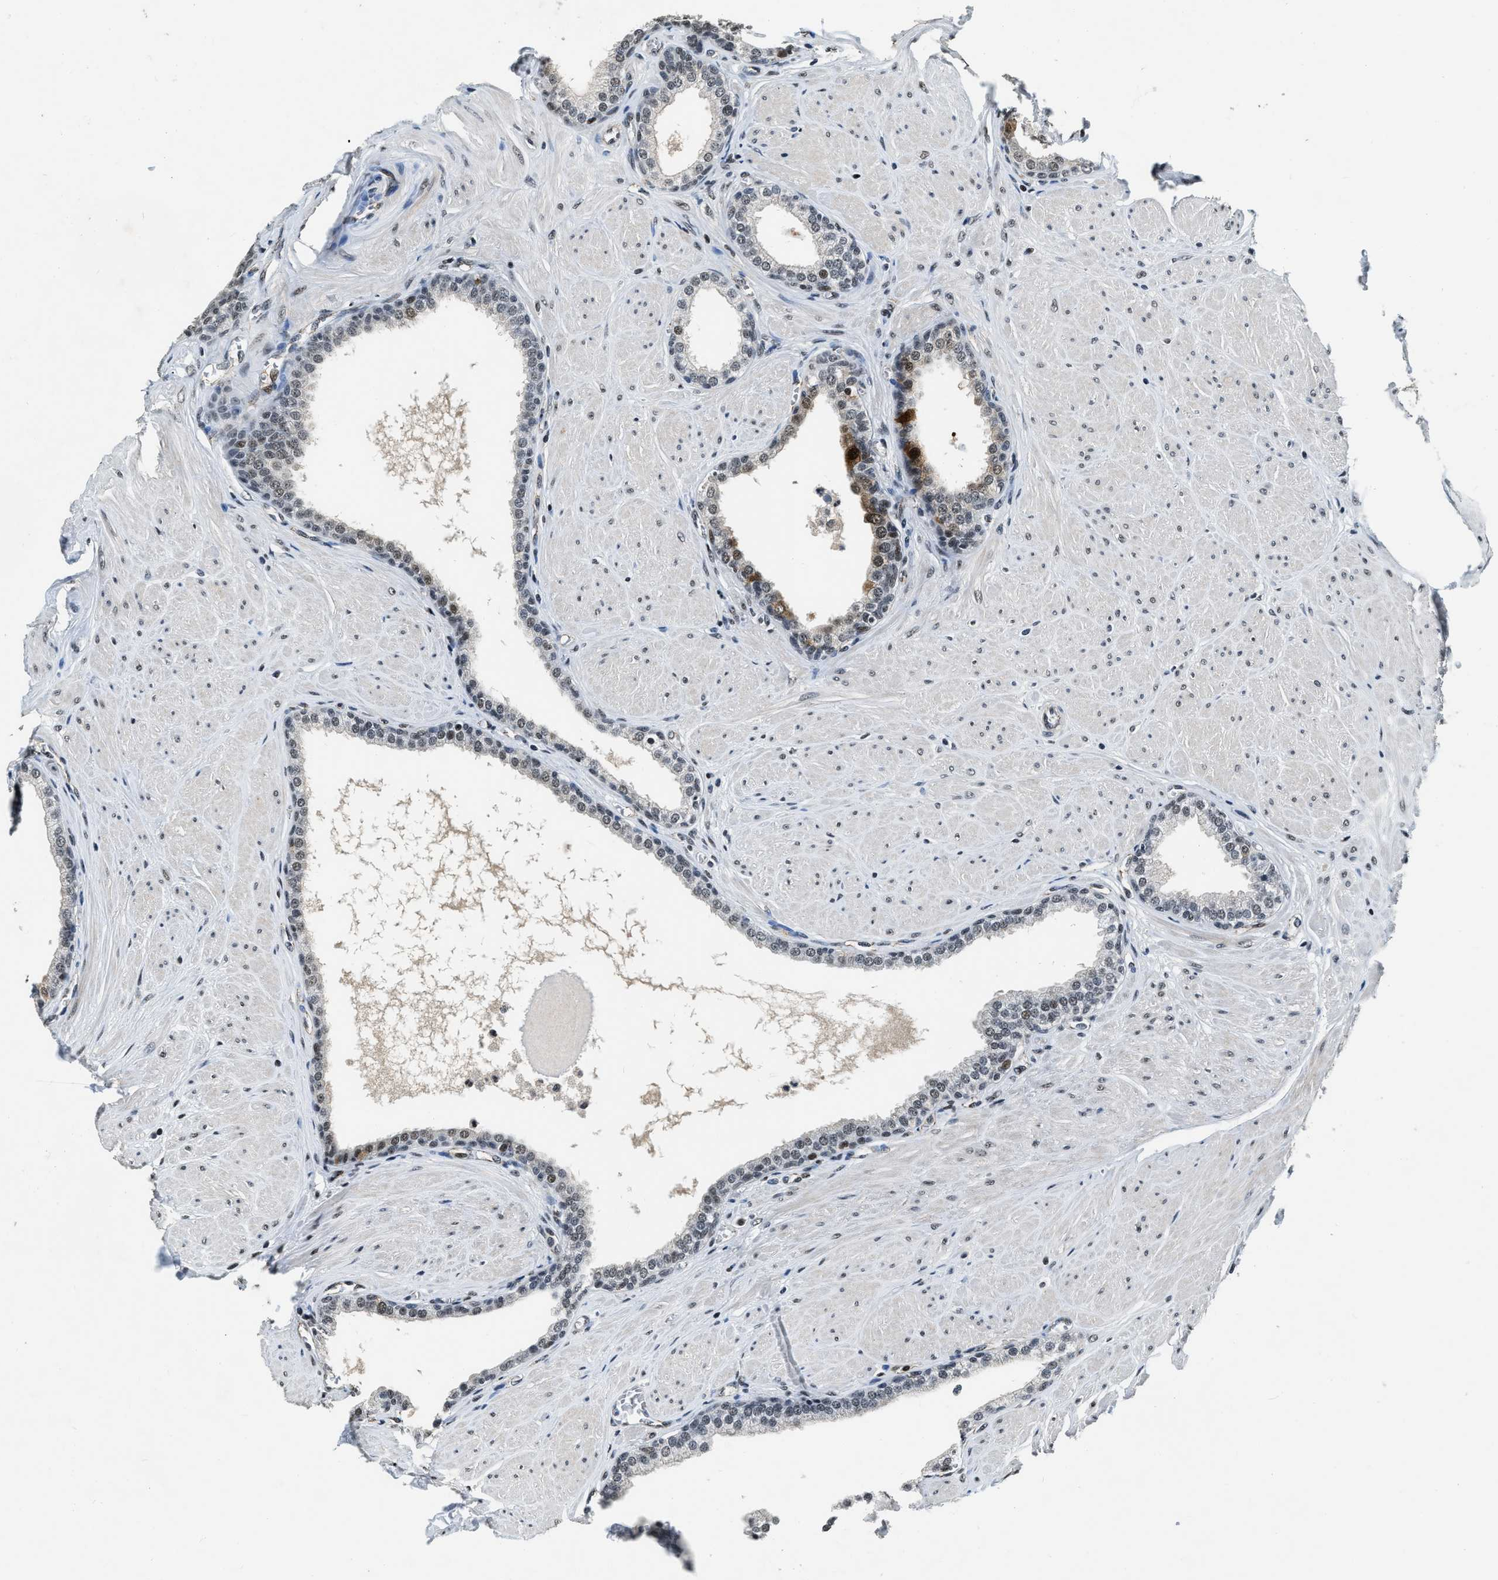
{"staining": {"intensity": "moderate", "quantity": "<25%", "location": "cytoplasmic/membranous,nuclear"}, "tissue": "prostate", "cell_type": "Glandular cells", "image_type": "normal", "snomed": [{"axis": "morphology", "description": "Normal tissue, NOS"}, {"axis": "topography", "description": "Prostate"}], "caption": "Immunohistochemical staining of benign human prostate displays <25% levels of moderate cytoplasmic/membranous,nuclear protein positivity in about <25% of glandular cells. (Brightfield microscopy of DAB IHC at high magnification).", "gene": "CCNE1", "patient": {"sex": "male", "age": 51}}